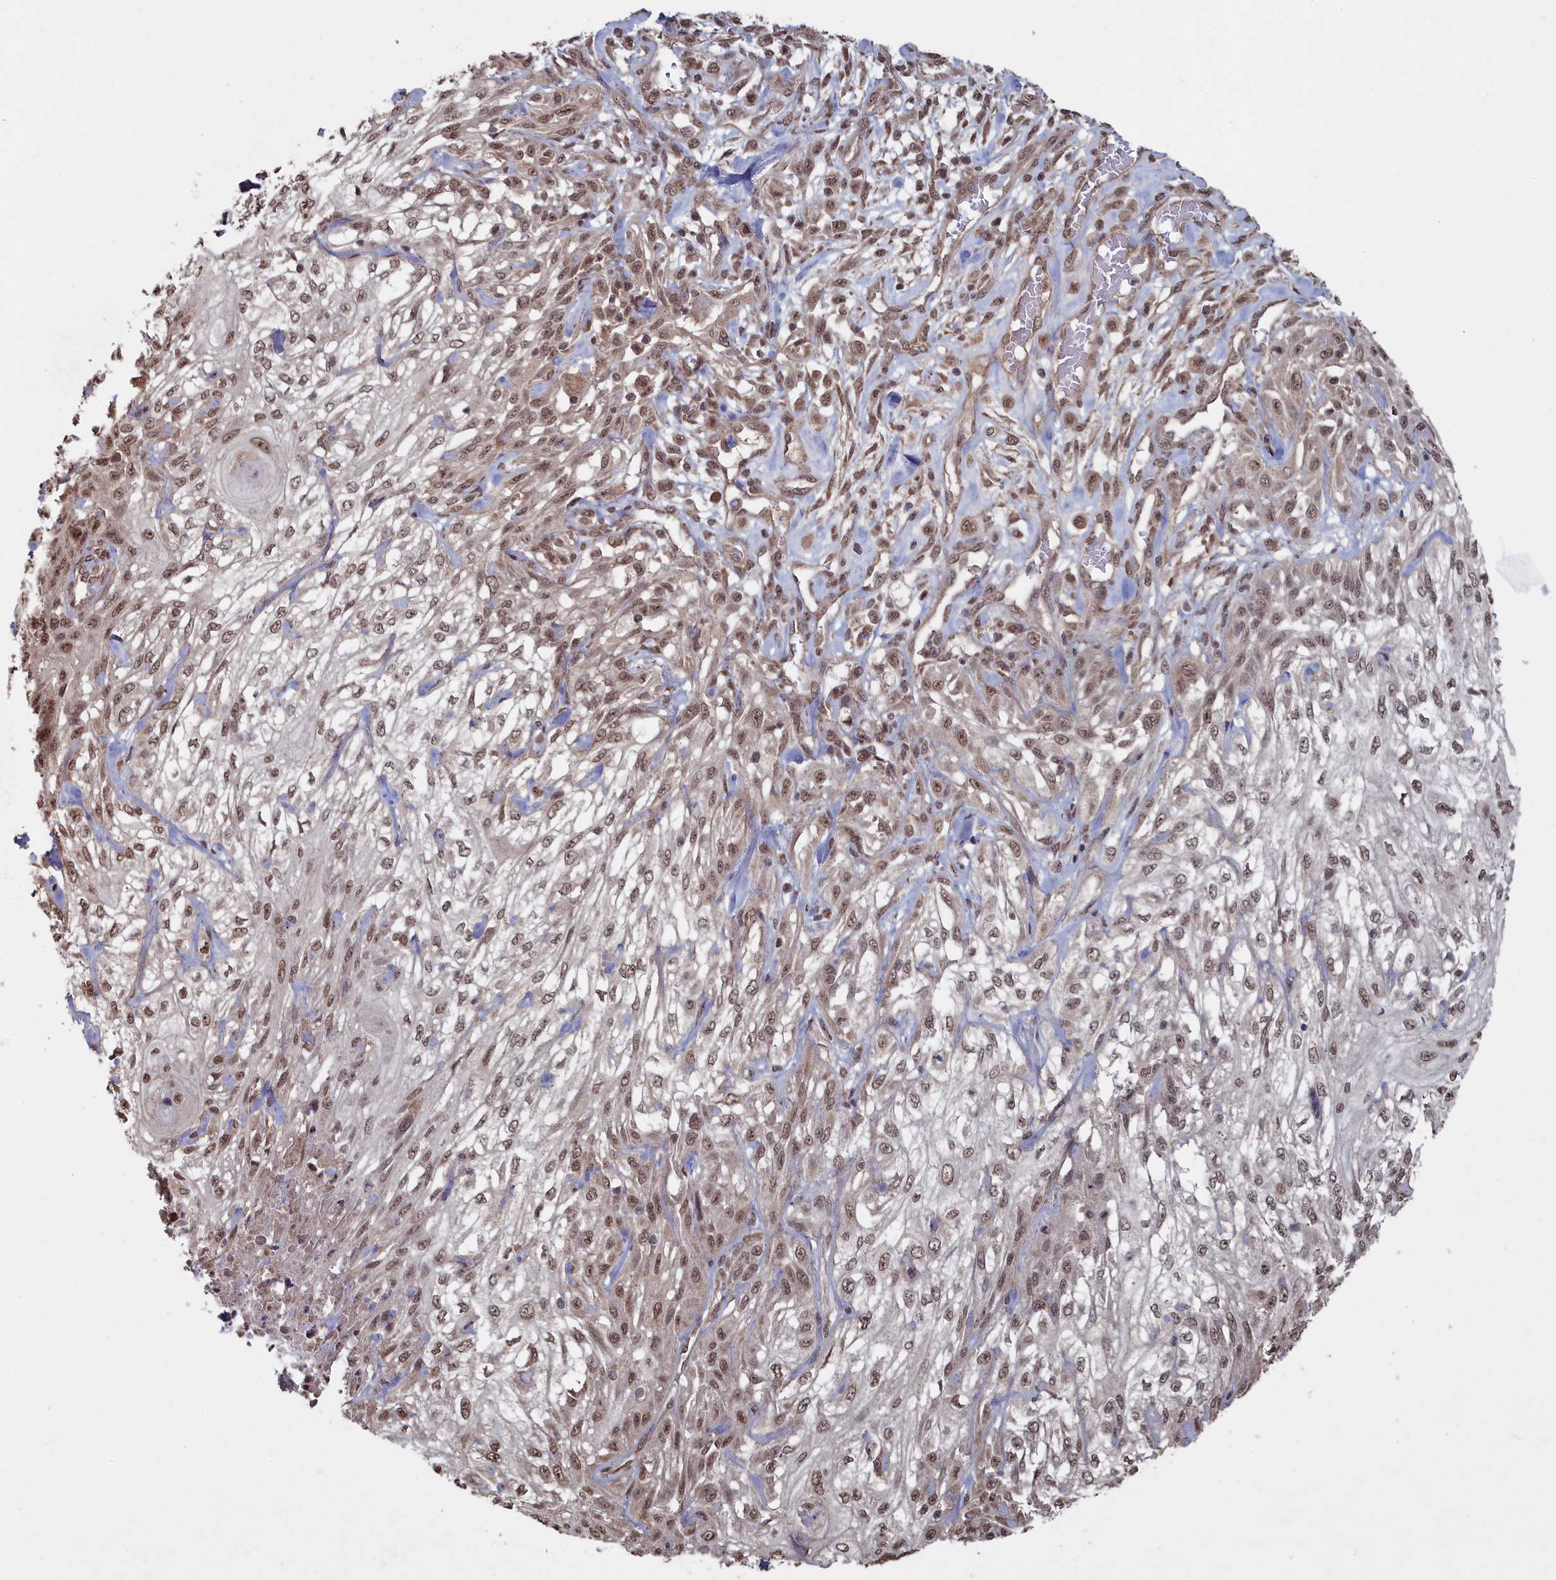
{"staining": {"intensity": "moderate", "quantity": ">75%", "location": "nuclear"}, "tissue": "skin cancer", "cell_type": "Tumor cells", "image_type": "cancer", "snomed": [{"axis": "morphology", "description": "Squamous cell carcinoma, NOS"}, {"axis": "morphology", "description": "Squamous cell carcinoma, metastatic, NOS"}, {"axis": "topography", "description": "Skin"}, {"axis": "topography", "description": "Lymph node"}], "caption": "Immunohistochemical staining of skin cancer exhibits medium levels of moderate nuclear positivity in about >75% of tumor cells.", "gene": "CCNP", "patient": {"sex": "male", "age": 75}}